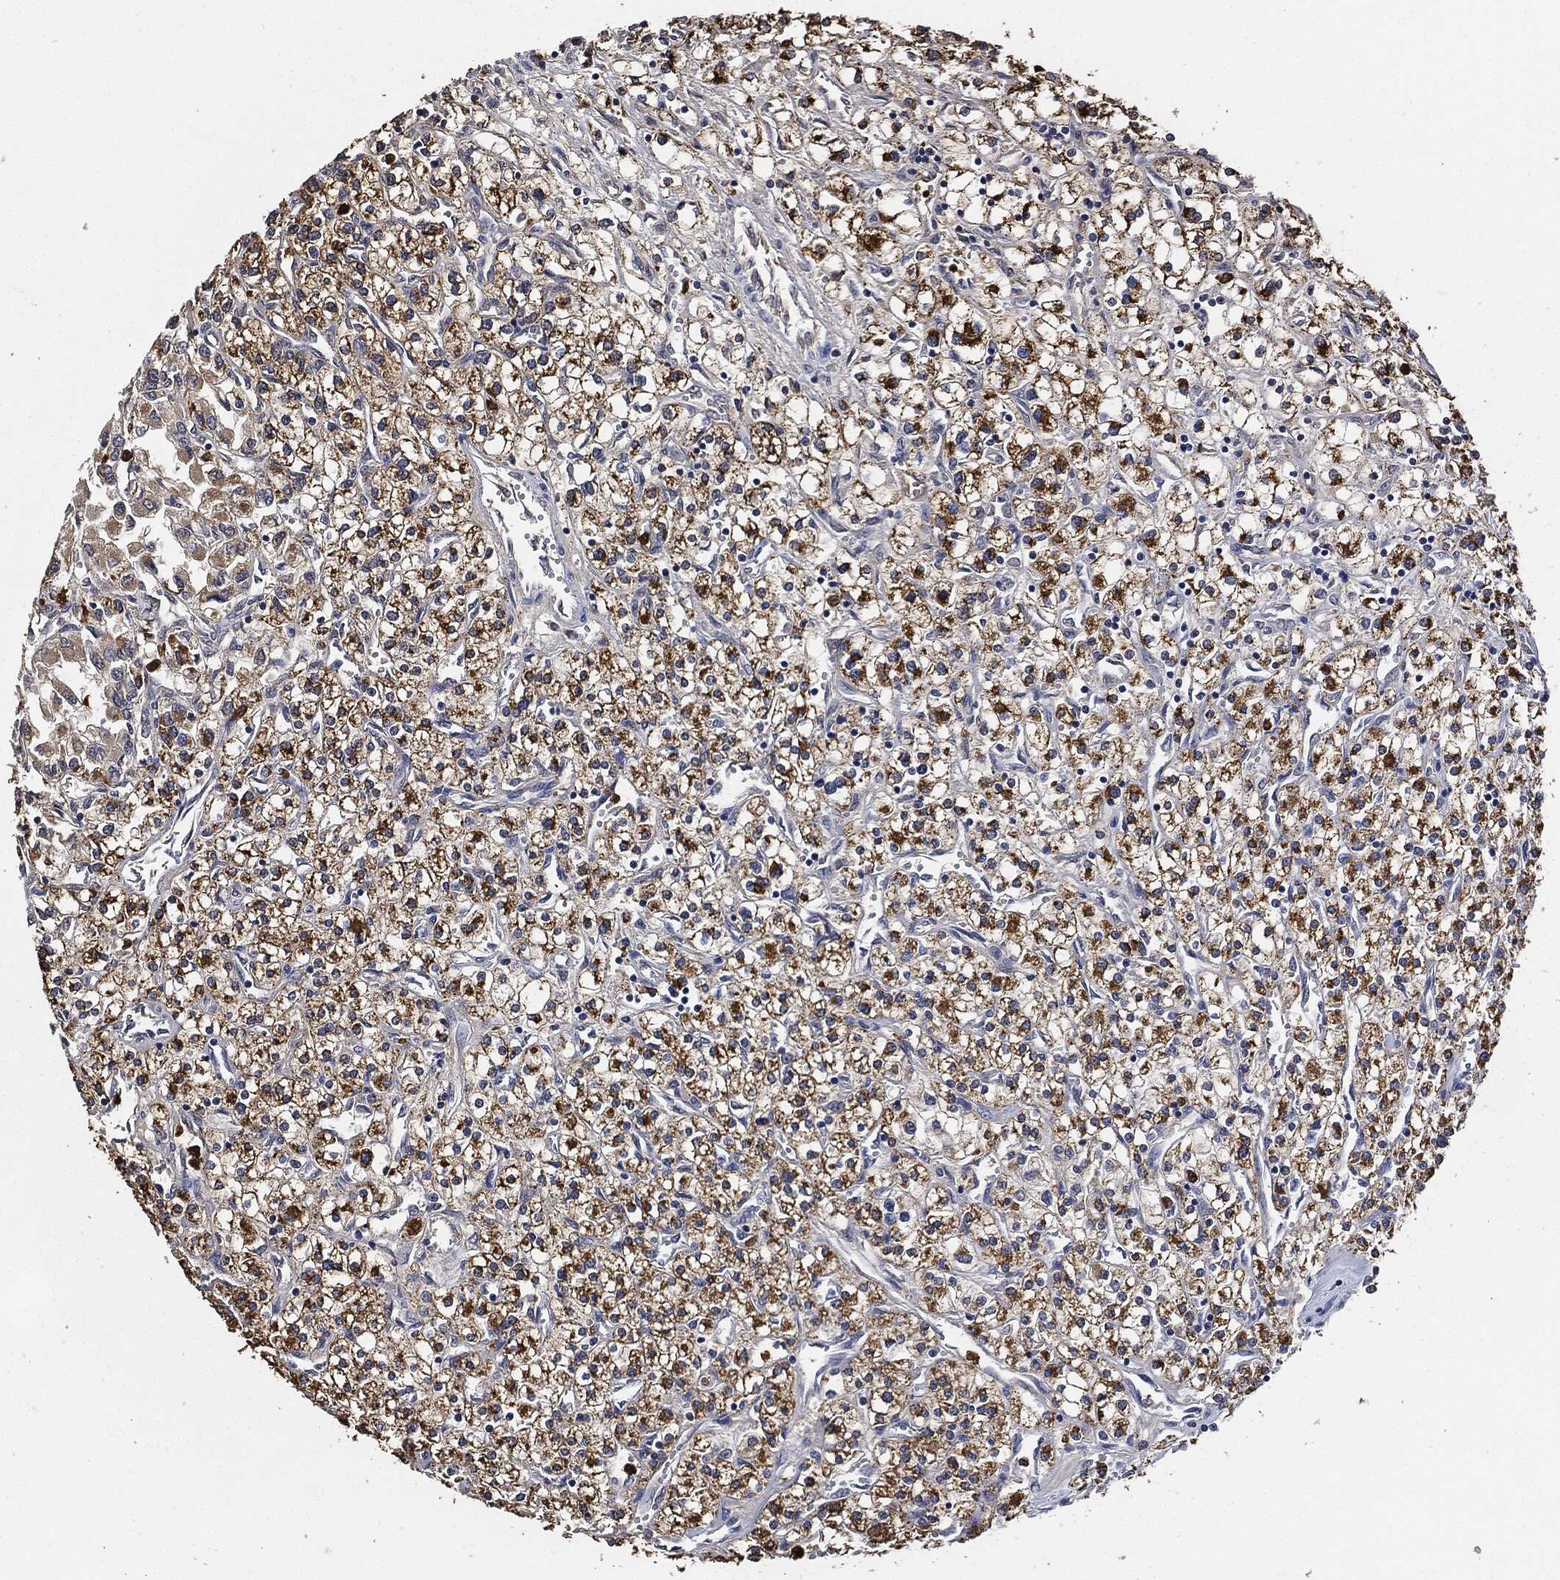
{"staining": {"intensity": "strong", "quantity": ">75%", "location": "cytoplasmic/membranous"}, "tissue": "renal cancer", "cell_type": "Tumor cells", "image_type": "cancer", "snomed": [{"axis": "morphology", "description": "Adenocarcinoma, NOS"}, {"axis": "topography", "description": "Kidney"}], "caption": "The micrograph demonstrates staining of renal cancer (adenocarcinoma), revealing strong cytoplasmic/membranous protein expression (brown color) within tumor cells. The protein of interest is stained brown, and the nuclei are stained in blue (DAB IHC with brightfield microscopy, high magnification).", "gene": "S100A9", "patient": {"sex": "male", "age": 80}}